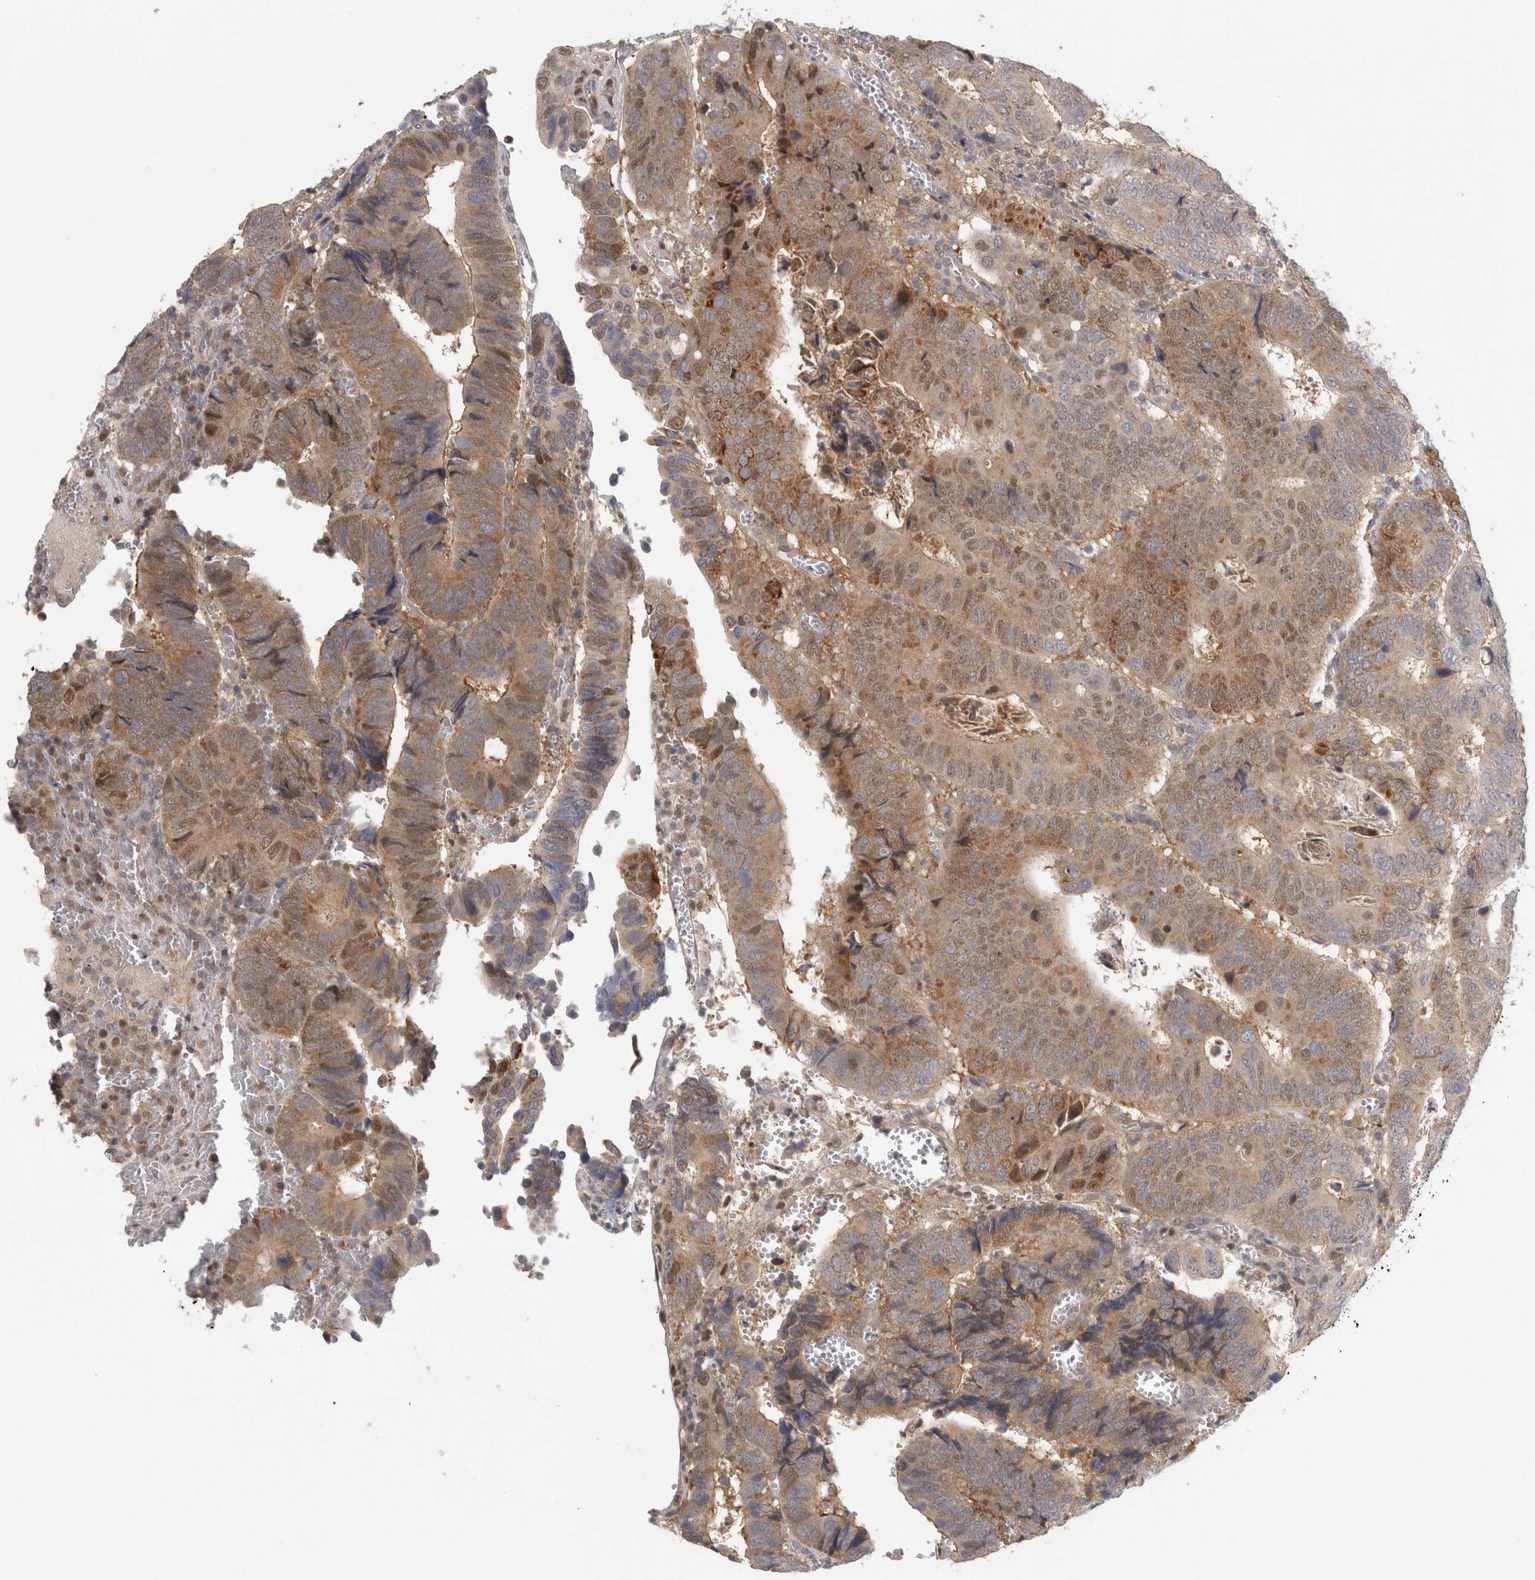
{"staining": {"intensity": "moderate", "quantity": "25%-75%", "location": "cytoplasmic/membranous,nuclear"}, "tissue": "colorectal cancer", "cell_type": "Tumor cells", "image_type": "cancer", "snomed": [{"axis": "morphology", "description": "Inflammation, NOS"}, {"axis": "morphology", "description": "Adenocarcinoma, NOS"}, {"axis": "topography", "description": "Colon"}], "caption": "DAB immunohistochemical staining of adenocarcinoma (colorectal) displays moderate cytoplasmic/membranous and nuclear protein staining in approximately 25%-75% of tumor cells.", "gene": "PIGP", "patient": {"sex": "male", "age": 72}}